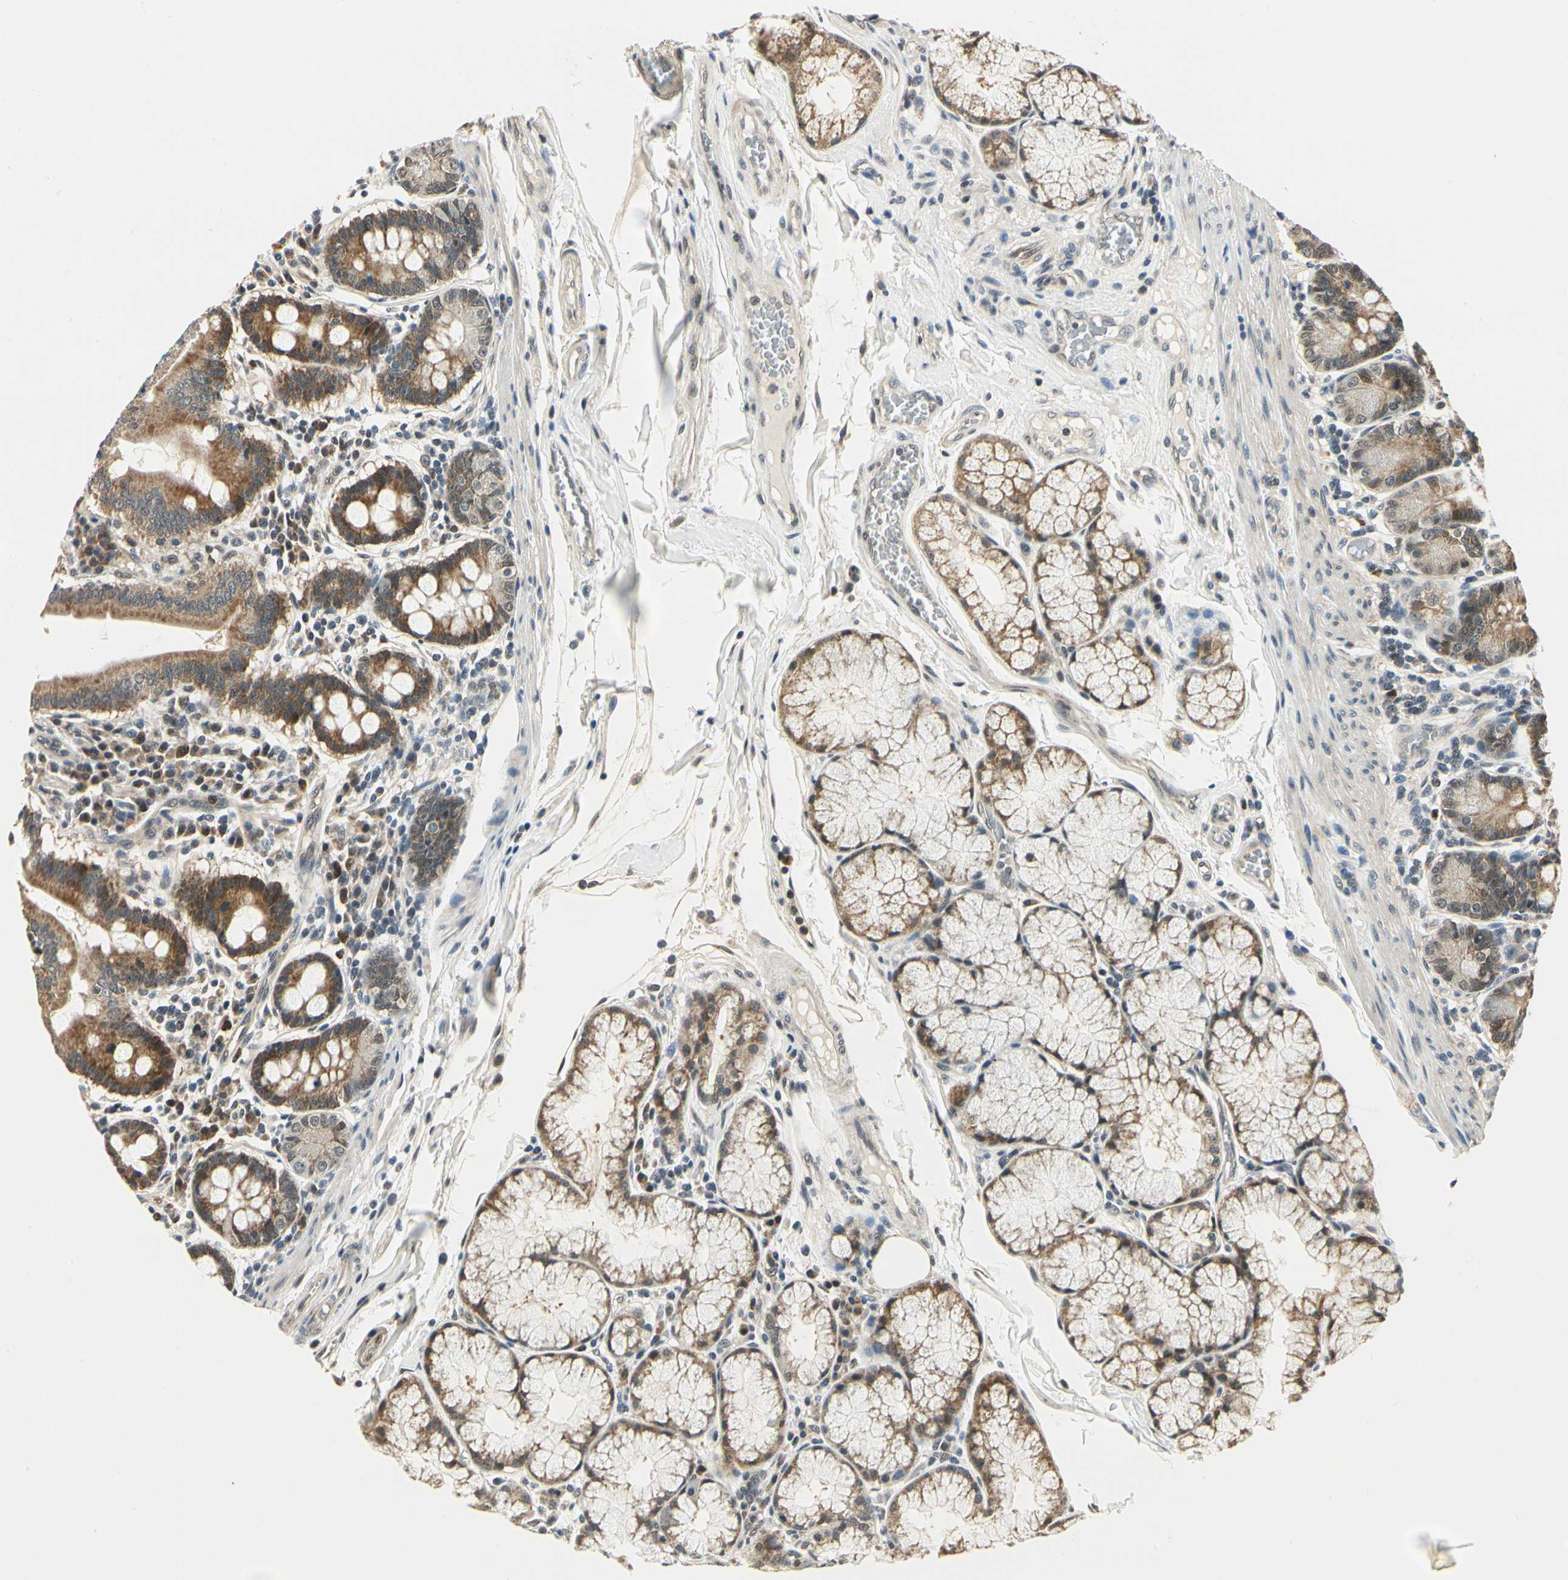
{"staining": {"intensity": "moderate", "quantity": "25%-75%", "location": "cytoplasmic/membranous"}, "tissue": "duodenum", "cell_type": "Glandular cells", "image_type": "normal", "snomed": [{"axis": "morphology", "description": "Normal tissue, NOS"}, {"axis": "topography", "description": "Duodenum"}], "caption": "Brown immunohistochemical staining in unremarkable human duodenum demonstrates moderate cytoplasmic/membranous positivity in about 25%-75% of glandular cells.", "gene": "PDK2", "patient": {"sex": "male", "age": 50}}